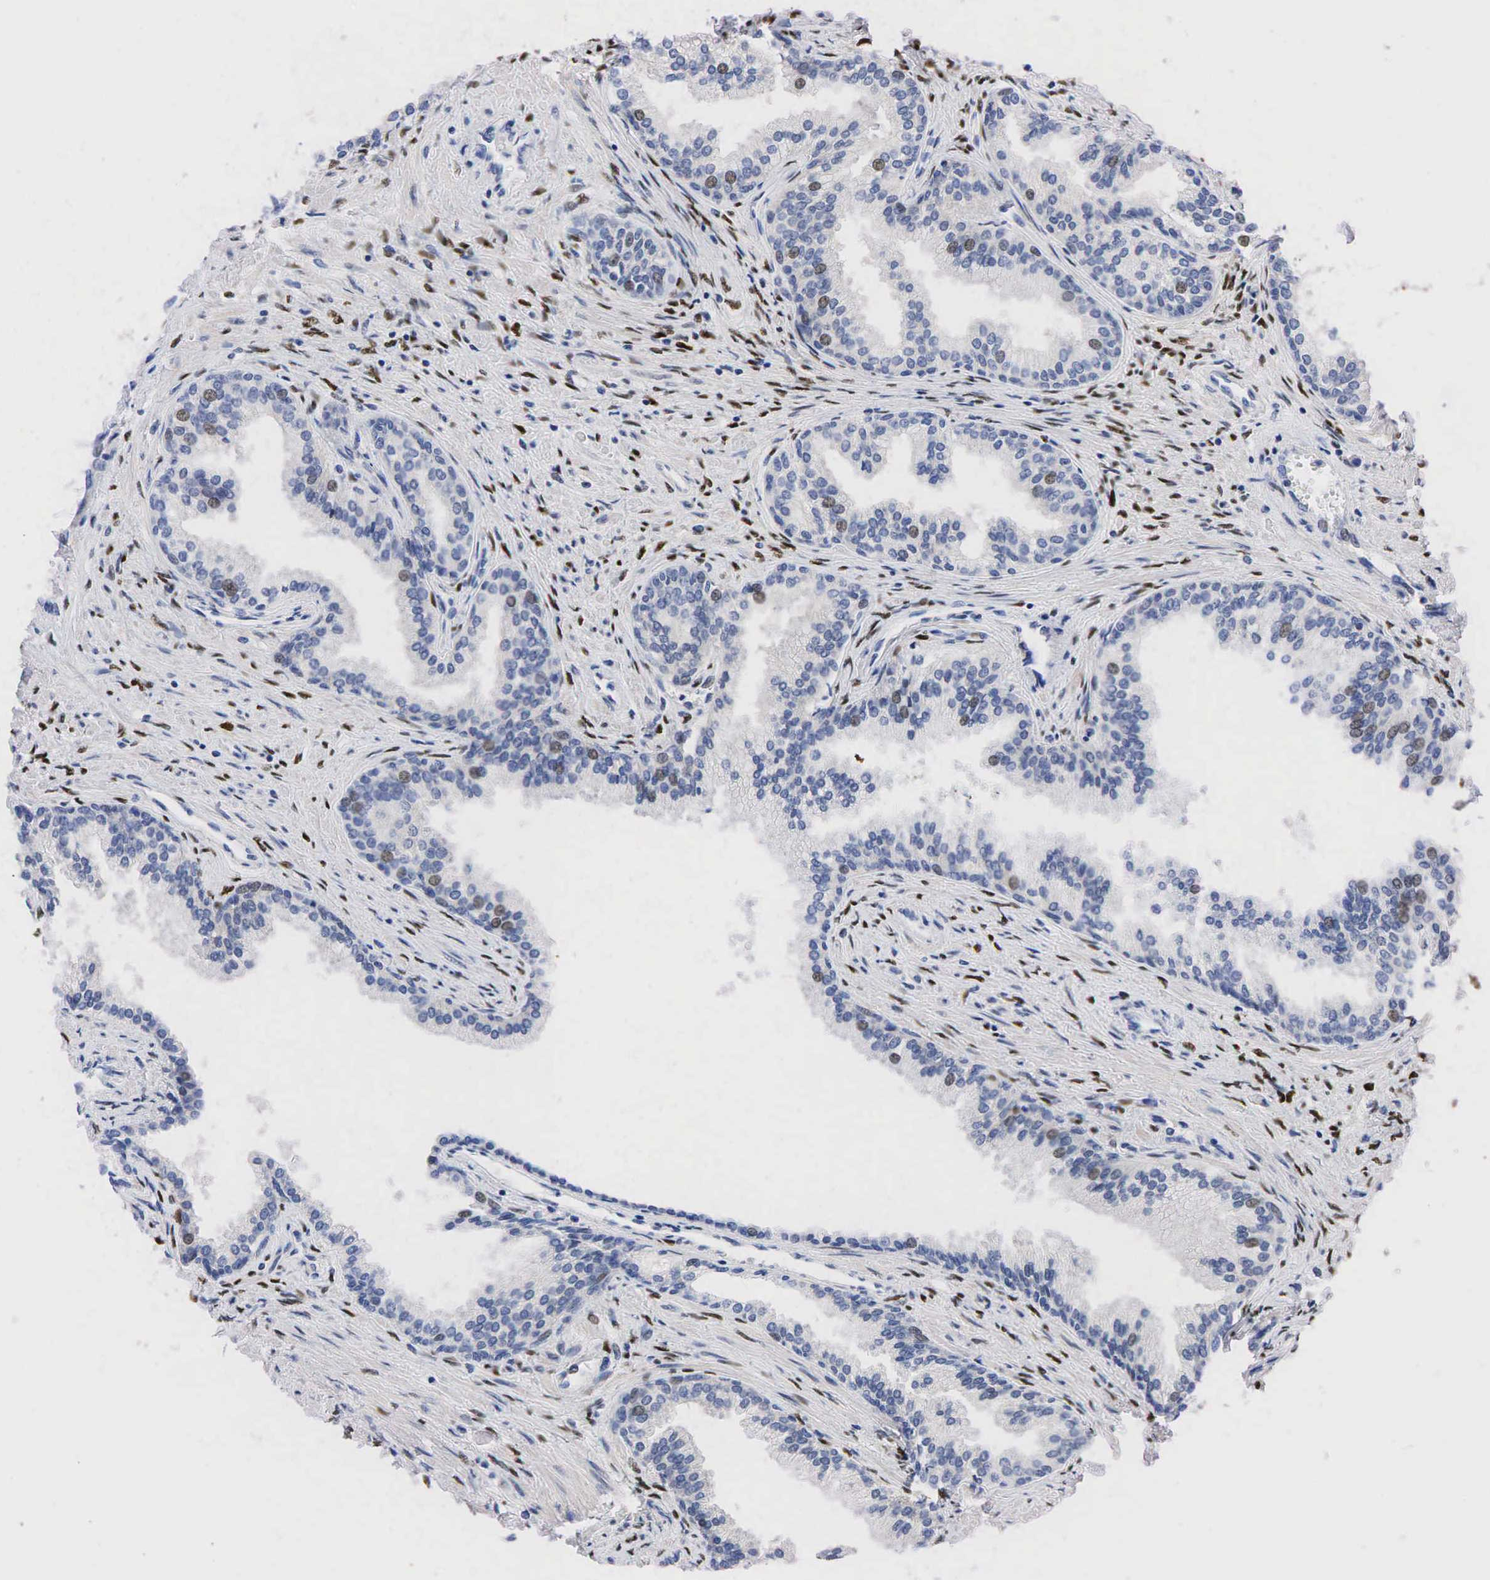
{"staining": {"intensity": "weak", "quantity": "25%-75%", "location": "nuclear"}, "tissue": "prostate", "cell_type": "Glandular cells", "image_type": "normal", "snomed": [{"axis": "morphology", "description": "Normal tissue, NOS"}, {"axis": "topography", "description": "Prostate"}], "caption": "Immunohistochemical staining of benign prostate displays weak nuclear protein expression in approximately 25%-75% of glandular cells.", "gene": "PGR", "patient": {"sex": "male", "age": 68}}